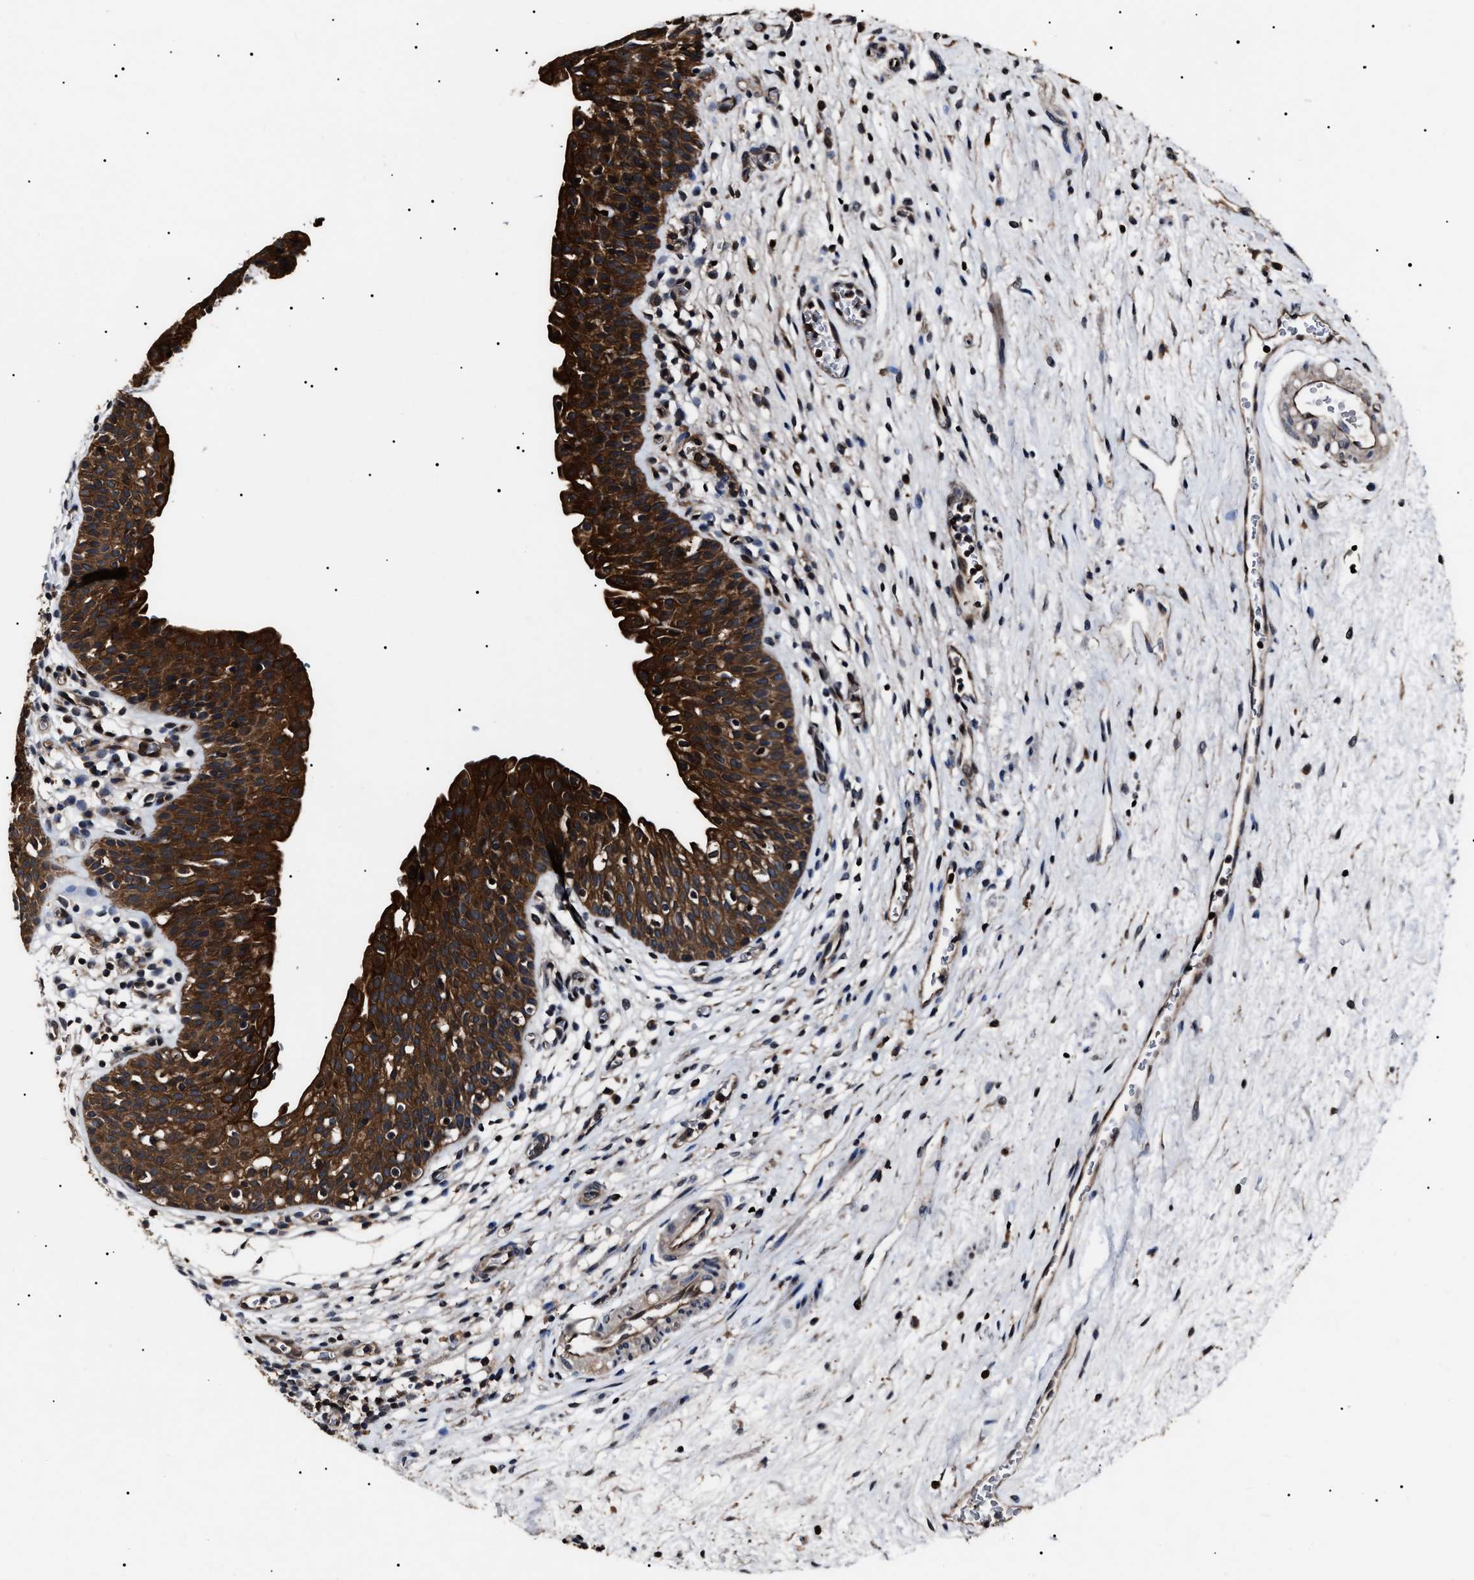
{"staining": {"intensity": "strong", "quantity": ">75%", "location": "cytoplasmic/membranous"}, "tissue": "urinary bladder", "cell_type": "Urothelial cells", "image_type": "normal", "snomed": [{"axis": "morphology", "description": "Normal tissue, NOS"}, {"axis": "topography", "description": "Urinary bladder"}], "caption": "Immunohistochemical staining of unremarkable urinary bladder reveals >75% levels of strong cytoplasmic/membranous protein positivity in approximately >75% of urothelial cells. (DAB (3,3'-diaminobenzidine) IHC, brown staining for protein, blue staining for nuclei).", "gene": "CCT8", "patient": {"sex": "male", "age": 37}}